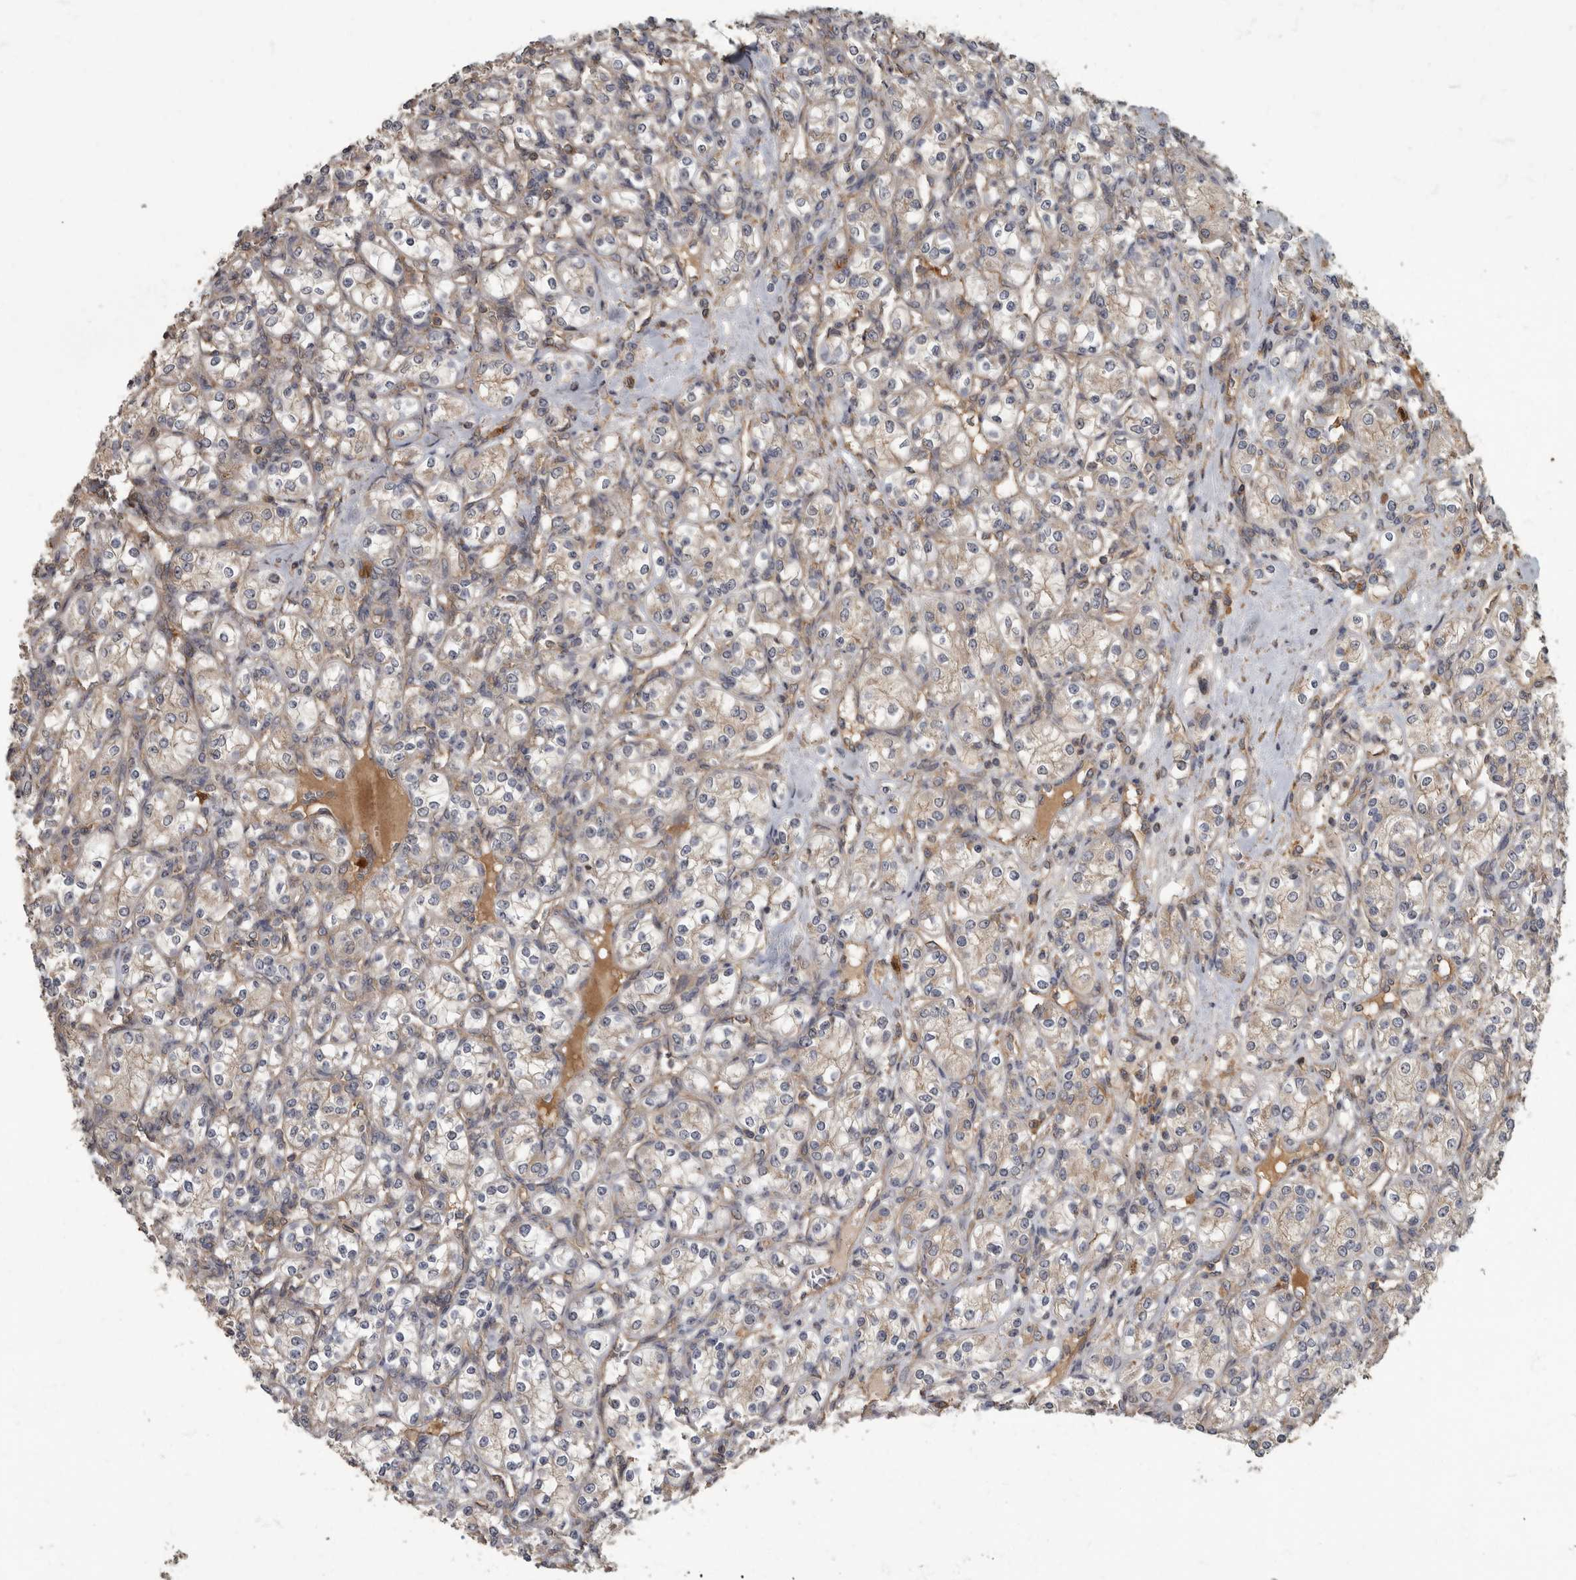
{"staining": {"intensity": "weak", "quantity": "25%-75%", "location": "cytoplasmic/membranous"}, "tissue": "renal cancer", "cell_type": "Tumor cells", "image_type": "cancer", "snomed": [{"axis": "morphology", "description": "Adenocarcinoma, NOS"}, {"axis": "topography", "description": "Kidney"}], "caption": "The micrograph exhibits staining of renal cancer, revealing weak cytoplasmic/membranous protein staining (brown color) within tumor cells. (IHC, brightfield microscopy, high magnification).", "gene": "DAAM1", "patient": {"sex": "male", "age": 77}}